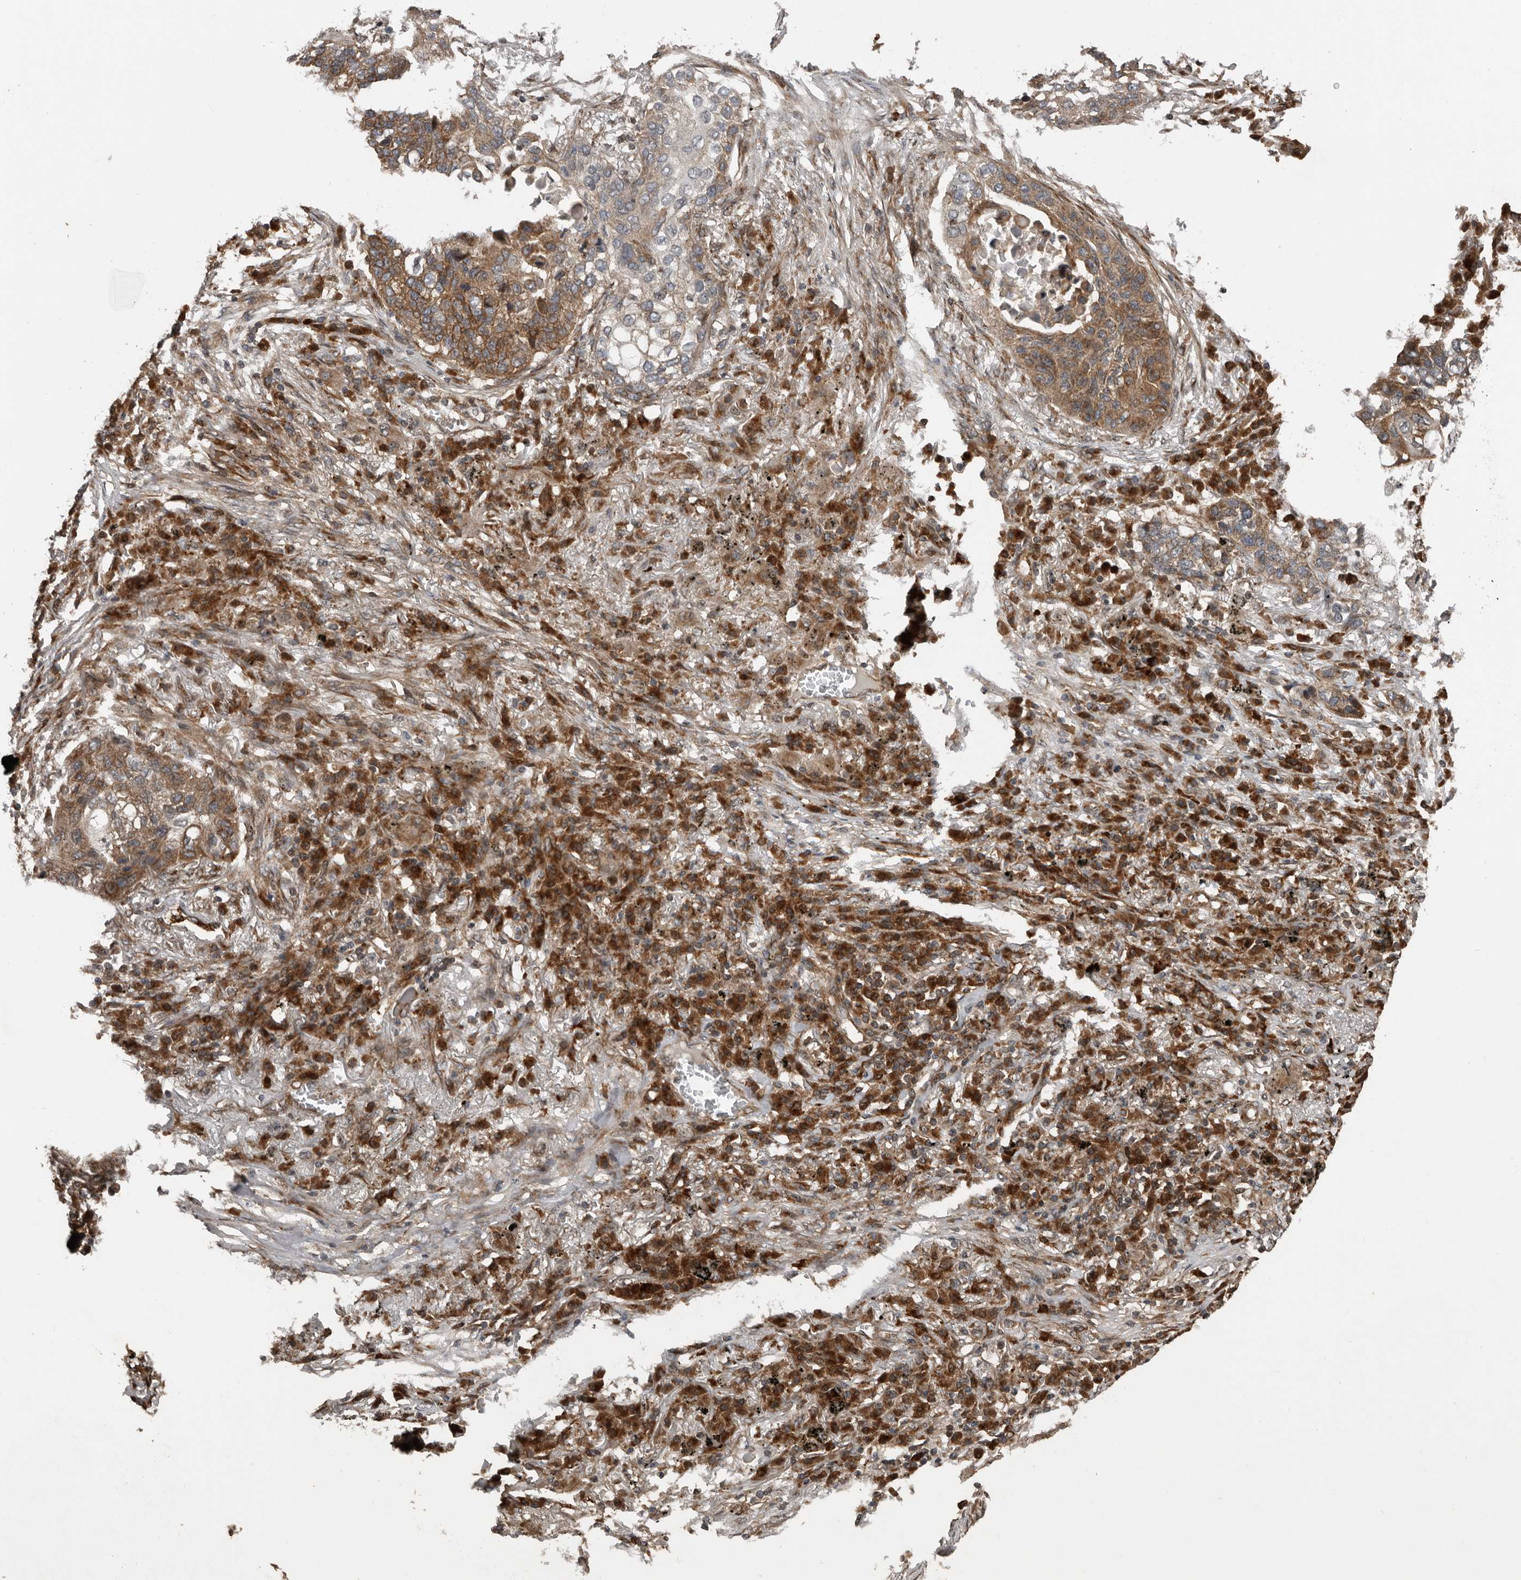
{"staining": {"intensity": "moderate", "quantity": ">75%", "location": "cytoplasmic/membranous"}, "tissue": "lung cancer", "cell_type": "Tumor cells", "image_type": "cancer", "snomed": [{"axis": "morphology", "description": "Squamous cell carcinoma, NOS"}, {"axis": "topography", "description": "Lung"}], "caption": "DAB immunohistochemical staining of human lung cancer (squamous cell carcinoma) reveals moderate cytoplasmic/membranous protein staining in about >75% of tumor cells. Using DAB (3,3'-diaminobenzidine) (brown) and hematoxylin (blue) stains, captured at high magnification using brightfield microscopy.", "gene": "CCDC190", "patient": {"sex": "female", "age": 63}}